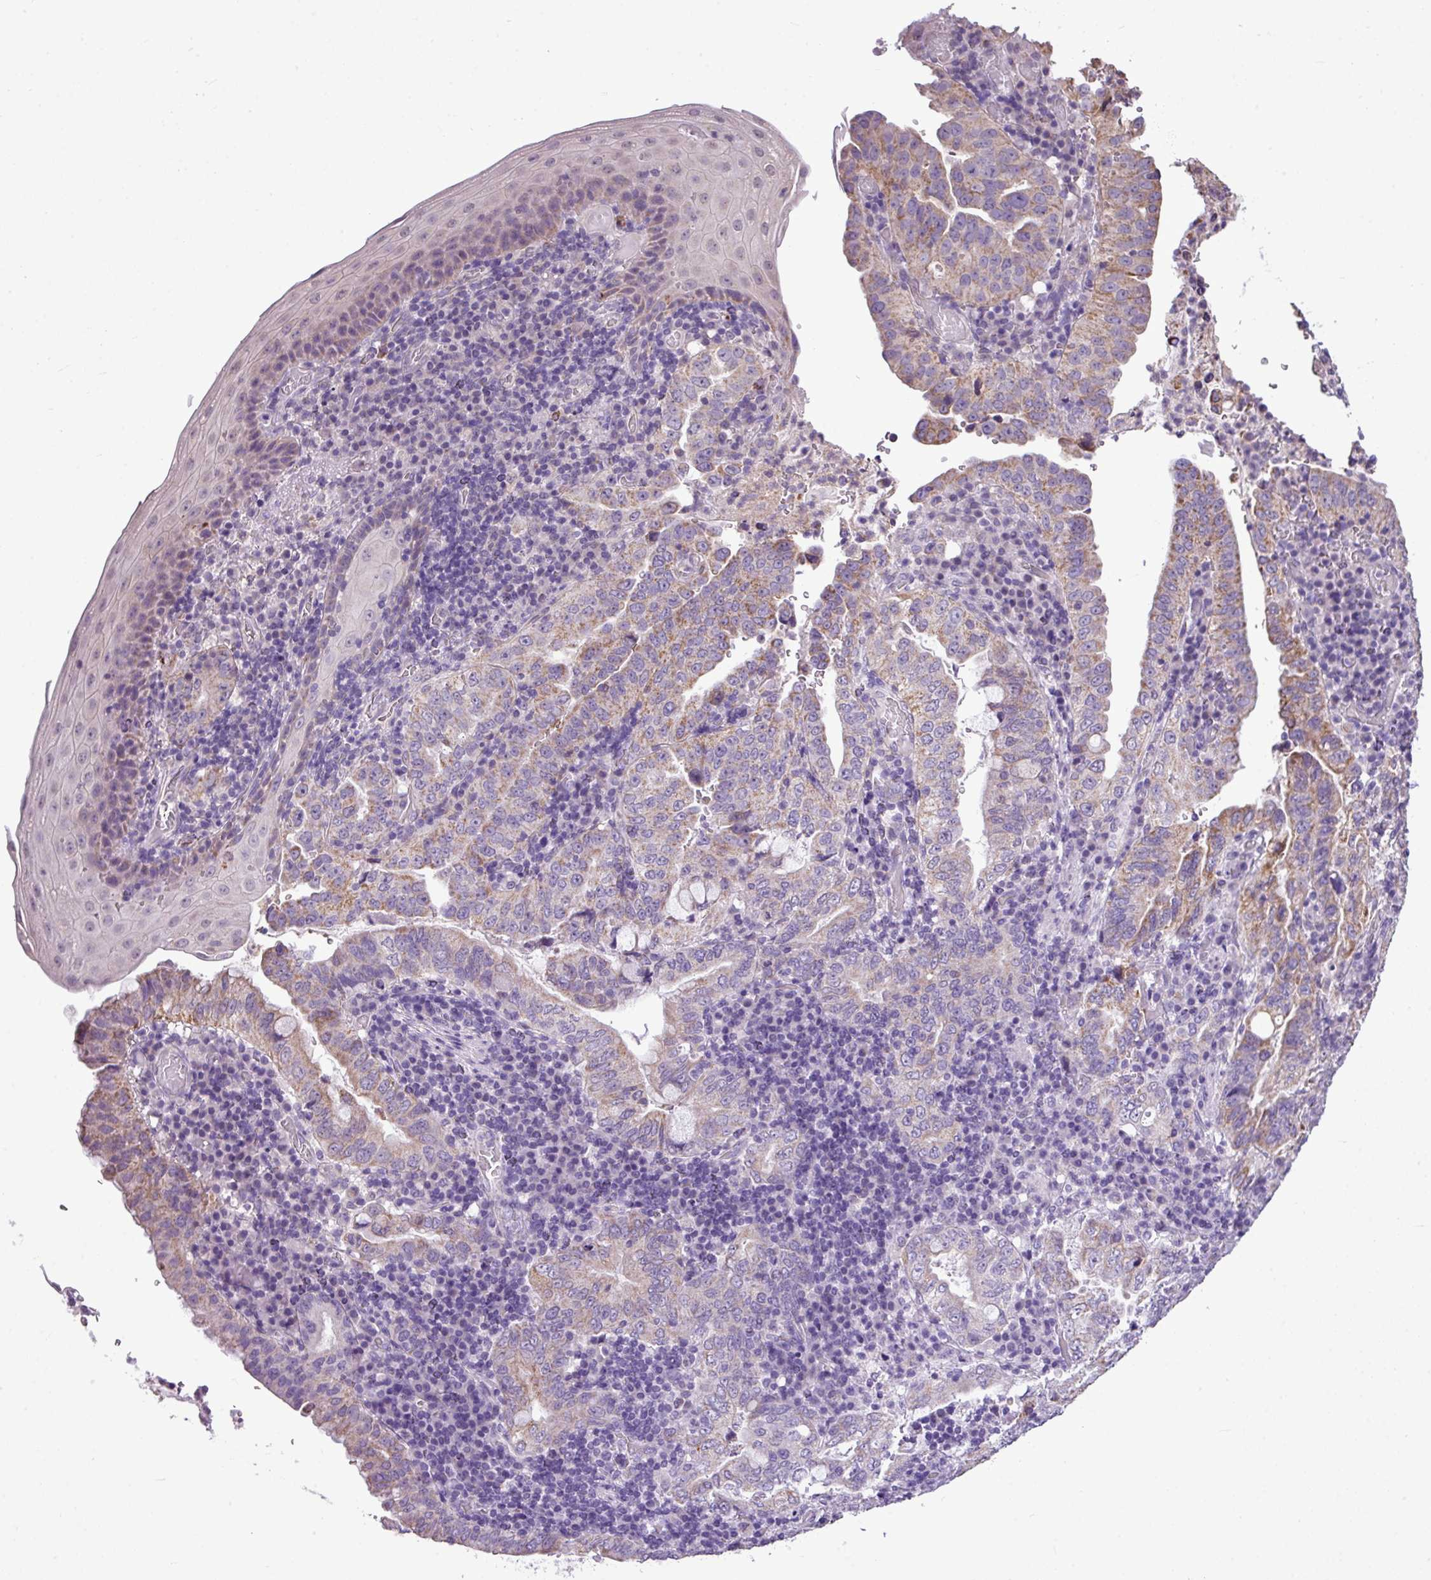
{"staining": {"intensity": "moderate", "quantity": "<25%", "location": "cytoplasmic/membranous"}, "tissue": "stomach cancer", "cell_type": "Tumor cells", "image_type": "cancer", "snomed": [{"axis": "morphology", "description": "Normal tissue, NOS"}, {"axis": "morphology", "description": "Adenocarcinoma, NOS"}, {"axis": "topography", "description": "Esophagus"}, {"axis": "topography", "description": "Stomach, upper"}, {"axis": "topography", "description": "Peripheral nerve tissue"}], "caption": "Stomach cancer stained with immunohistochemistry (IHC) demonstrates moderate cytoplasmic/membranous expression in approximately <25% of tumor cells. The staining was performed using DAB (3,3'-diaminobenzidine) to visualize the protein expression in brown, while the nuclei were stained in blue with hematoxylin (Magnification: 20x).", "gene": "ALDH2", "patient": {"sex": "male", "age": 62}}